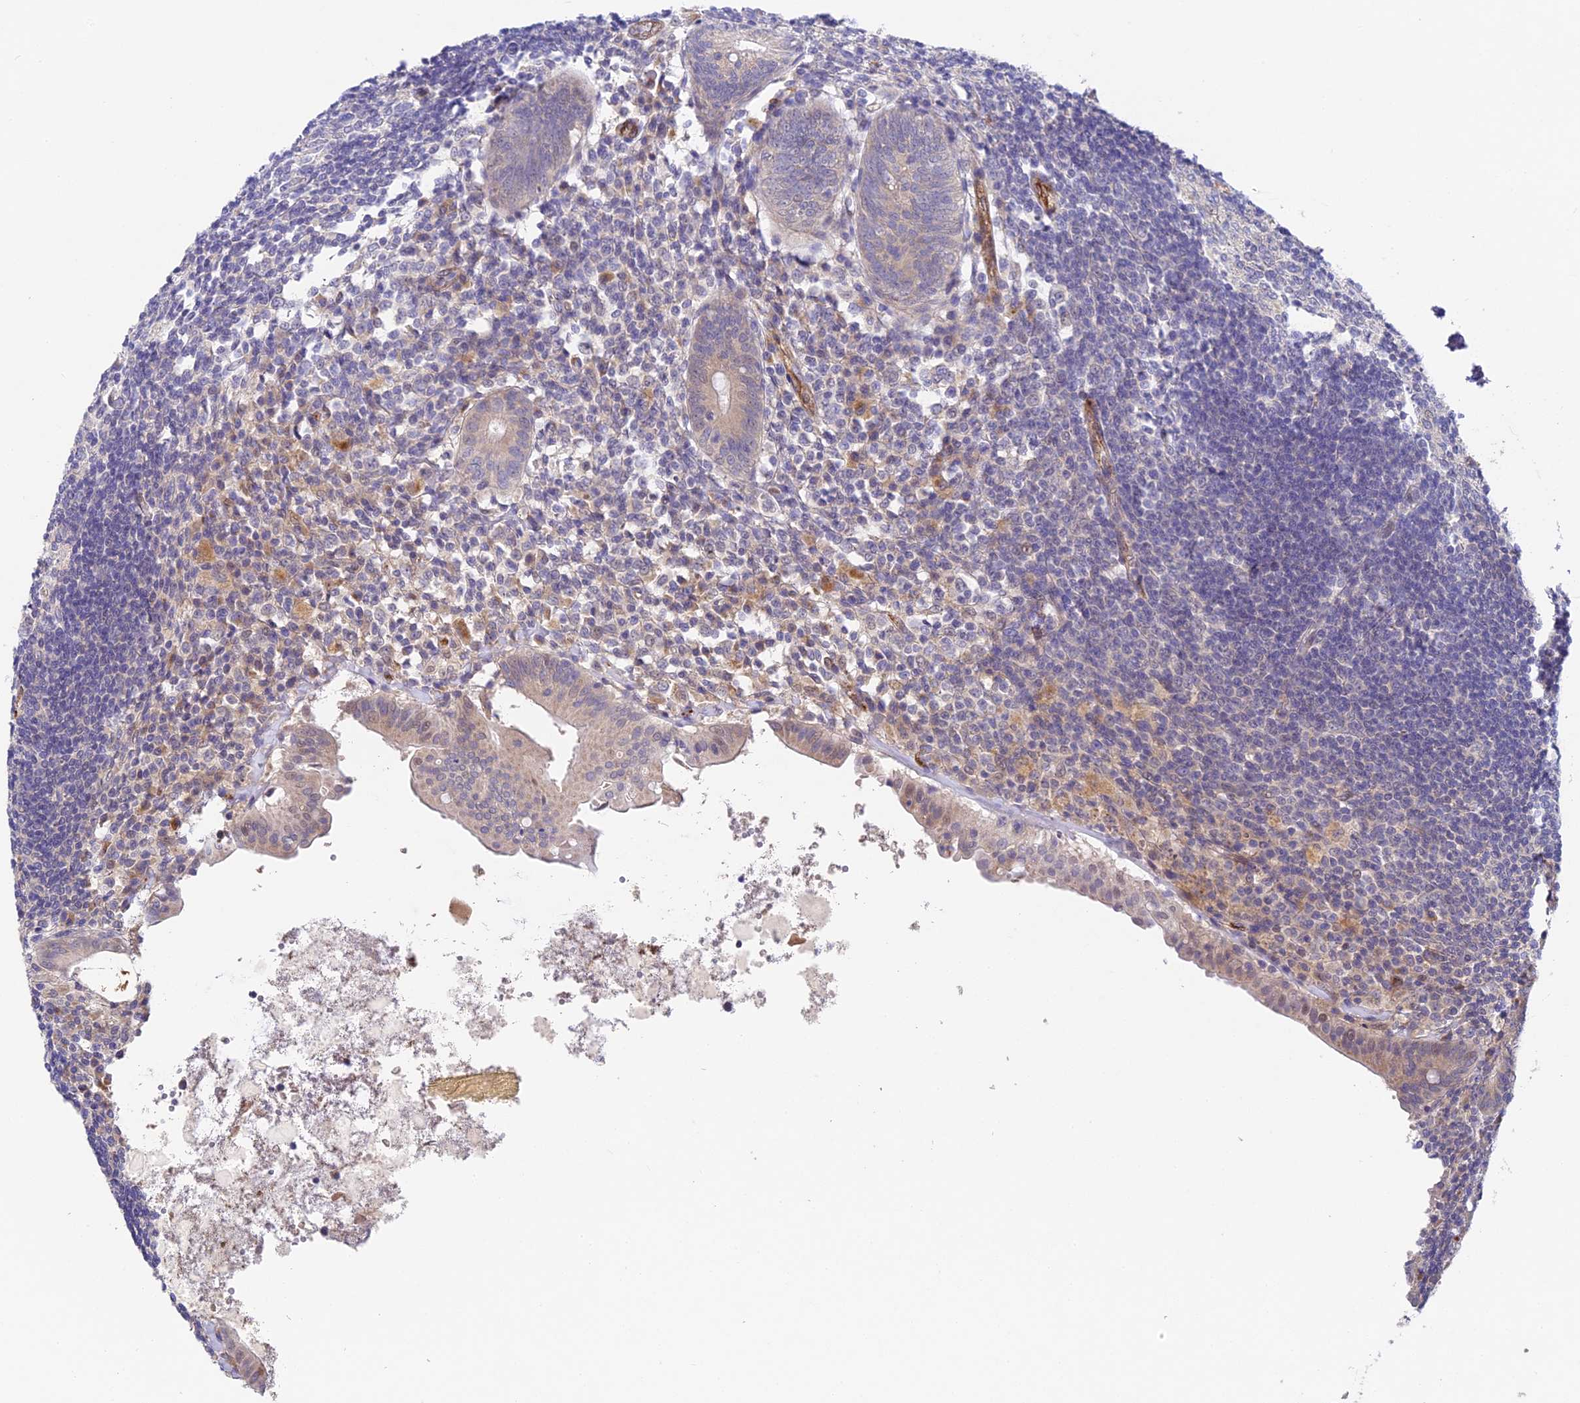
{"staining": {"intensity": "moderate", "quantity": "25%-75%", "location": "cytoplasmic/membranous"}, "tissue": "appendix", "cell_type": "Glandular cells", "image_type": "normal", "snomed": [{"axis": "morphology", "description": "Normal tissue, NOS"}, {"axis": "topography", "description": "Appendix"}], "caption": "Immunohistochemistry photomicrograph of benign appendix: human appendix stained using IHC displays medium levels of moderate protein expression localized specifically in the cytoplasmic/membranous of glandular cells, appearing as a cytoplasmic/membranous brown color.", "gene": "DNAAF10", "patient": {"sex": "female", "age": 54}}